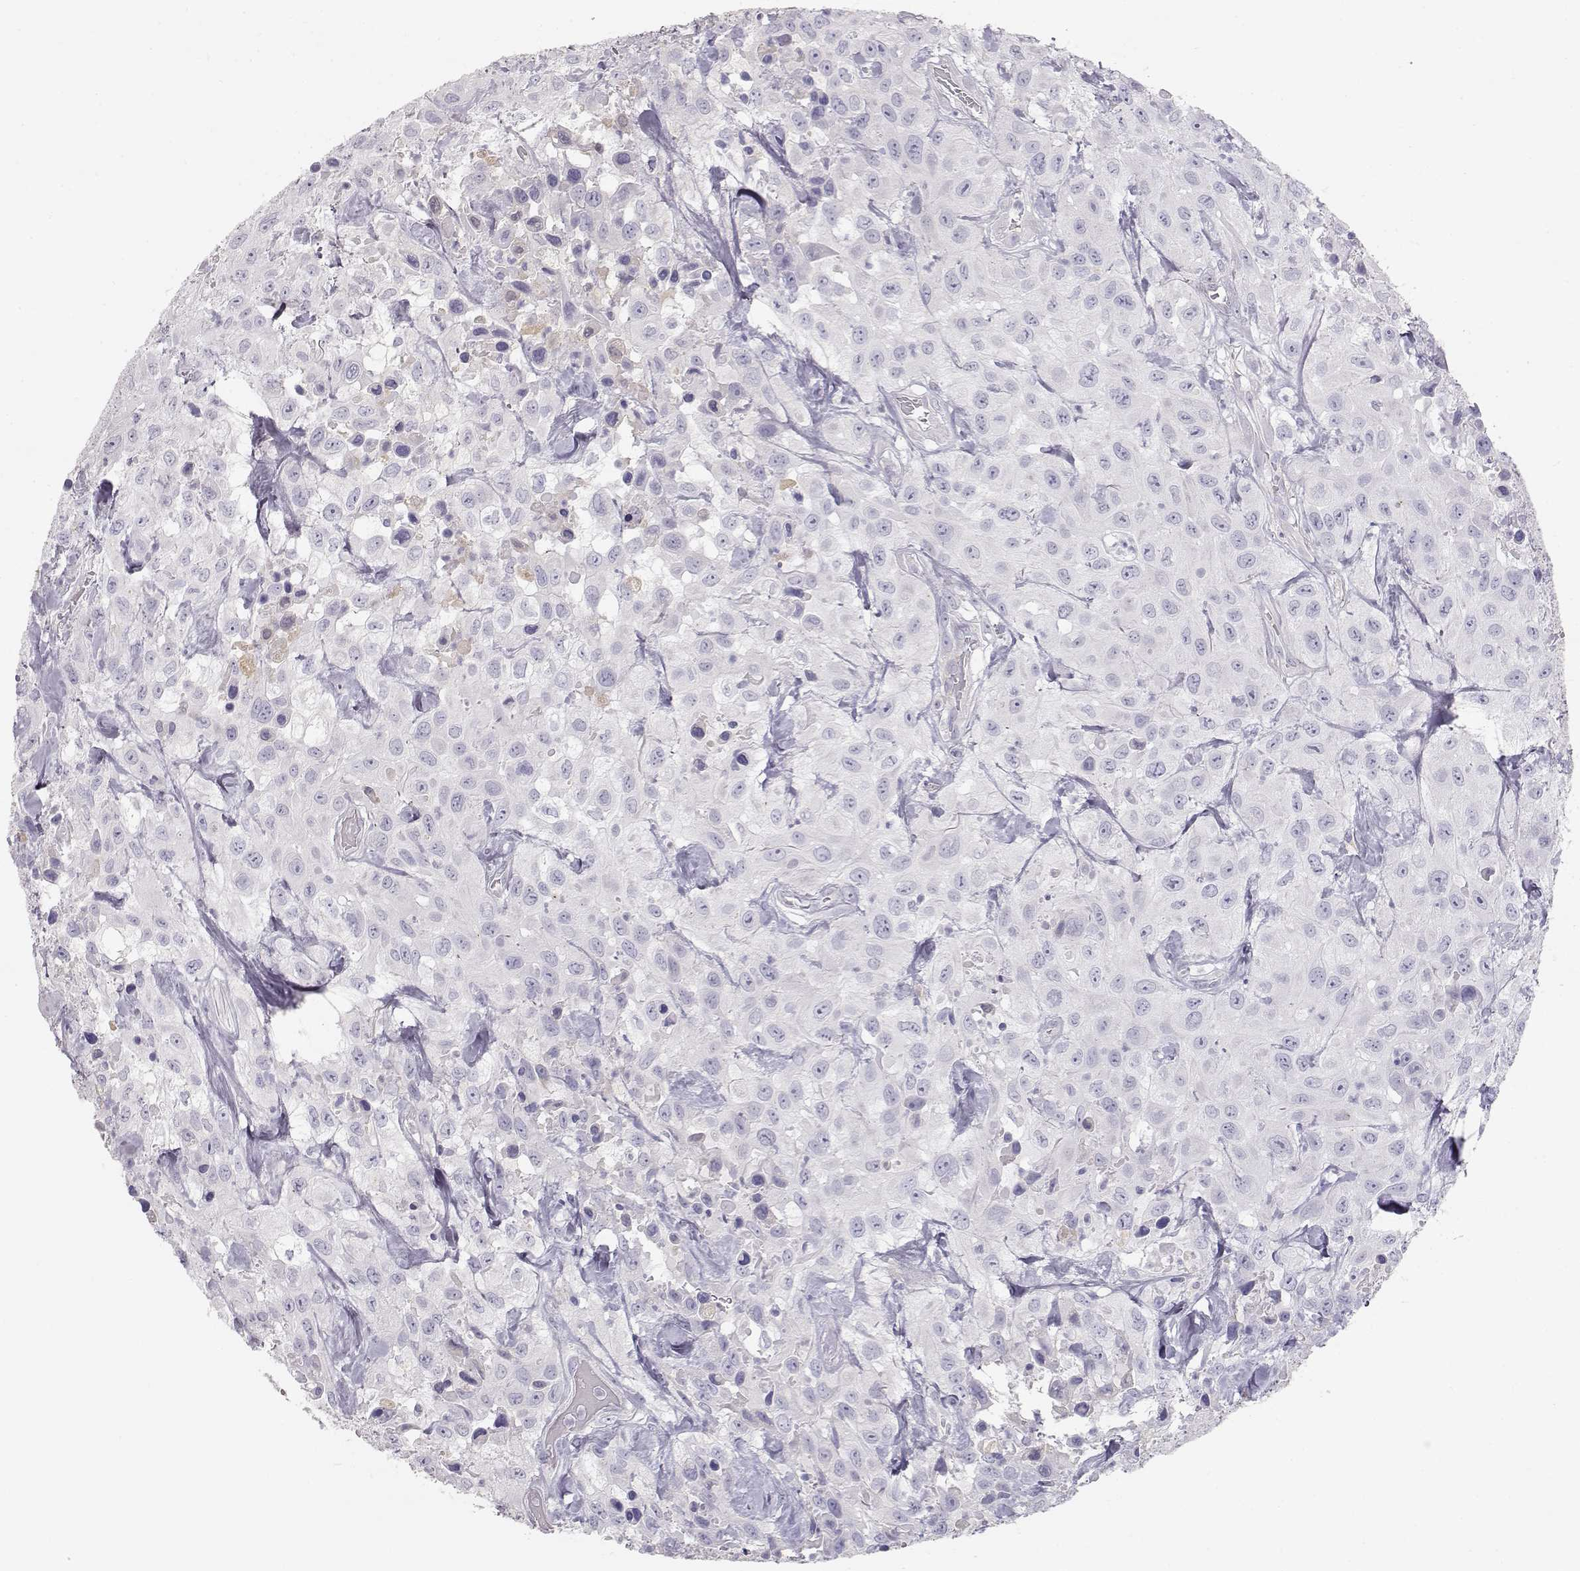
{"staining": {"intensity": "negative", "quantity": "none", "location": "none"}, "tissue": "urothelial cancer", "cell_type": "Tumor cells", "image_type": "cancer", "snomed": [{"axis": "morphology", "description": "Urothelial carcinoma, High grade"}, {"axis": "topography", "description": "Urinary bladder"}], "caption": "An image of human urothelial cancer is negative for staining in tumor cells.", "gene": "SLCO6A1", "patient": {"sex": "male", "age": 79}}